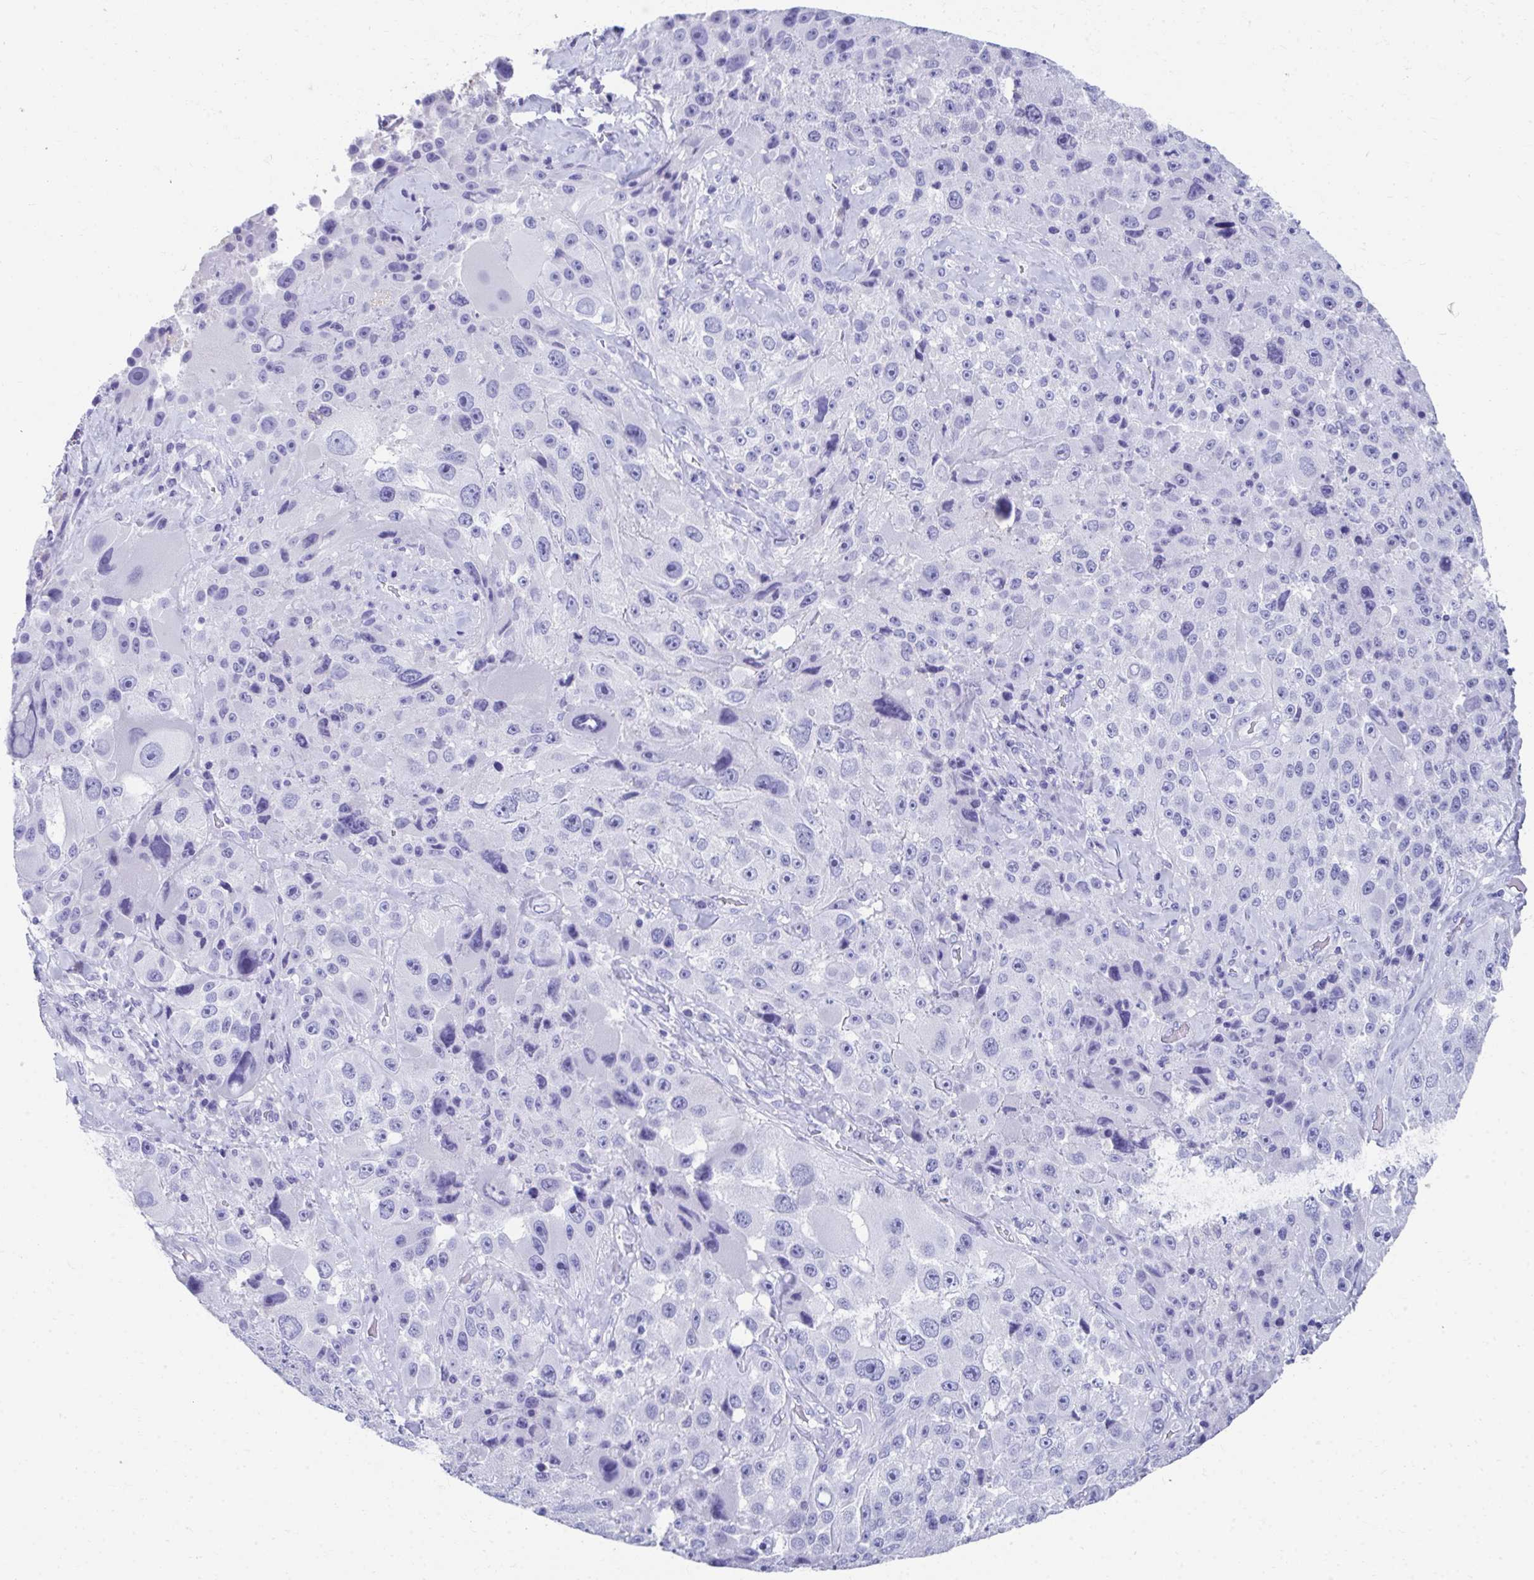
{"staining": {"intensity": "negative", "quantity": "none", "location": "none"}, "tissue": "melanoma", "cell_type": "Tumor cells", "image_type": "cancer", "snomed": [{"axis": "morphology", "description": "Malignant melanoma, Metastatic site"}, {"axis": "topography", "description": "Lymph node"}], "caption": "IHC of malignant melanoma (metastatic site) displays no positivity in tumor cells.", "gene": "HGD", "patient": {"sex": "male", "age": 62}}